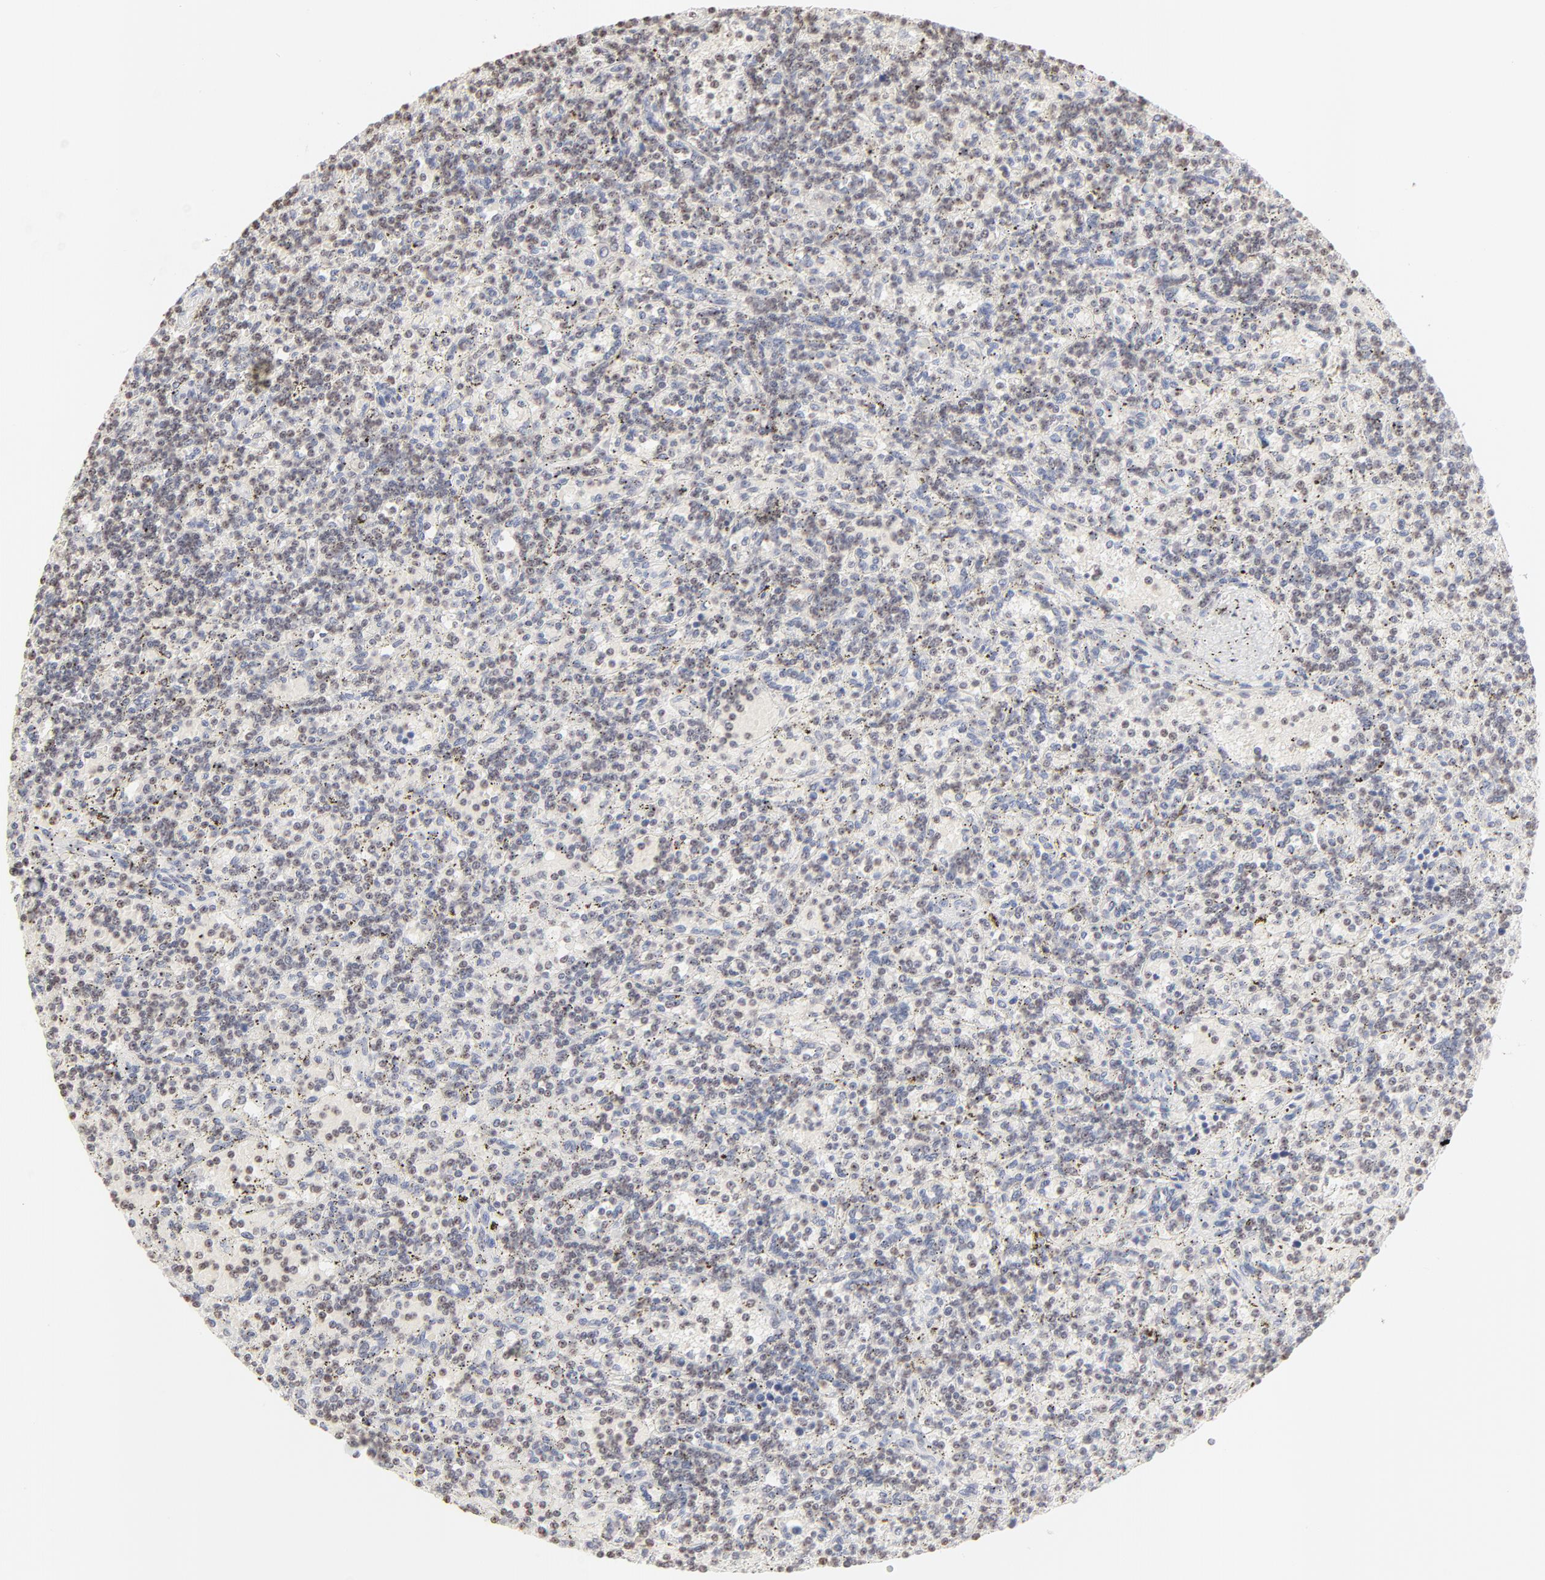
{"staining": {"intensity": "negative", "quantity": "none", "location": "none"}, "tissue": "lymphoma", "cell_type": "Tumor cells", "image_type": "cancer", "snomed": [{"axis": "morphology", "description": "Malignant lymphoma, non-Hodgkin's type, Low grade"}, {"axis": "topography", "description": "Spleen"}], "caption": "The histopathology image exhibits no significant staining in tumor cells of lymphoma.", "gene": "NFIL3", "patient": {"sex": "male", "age": 73}}